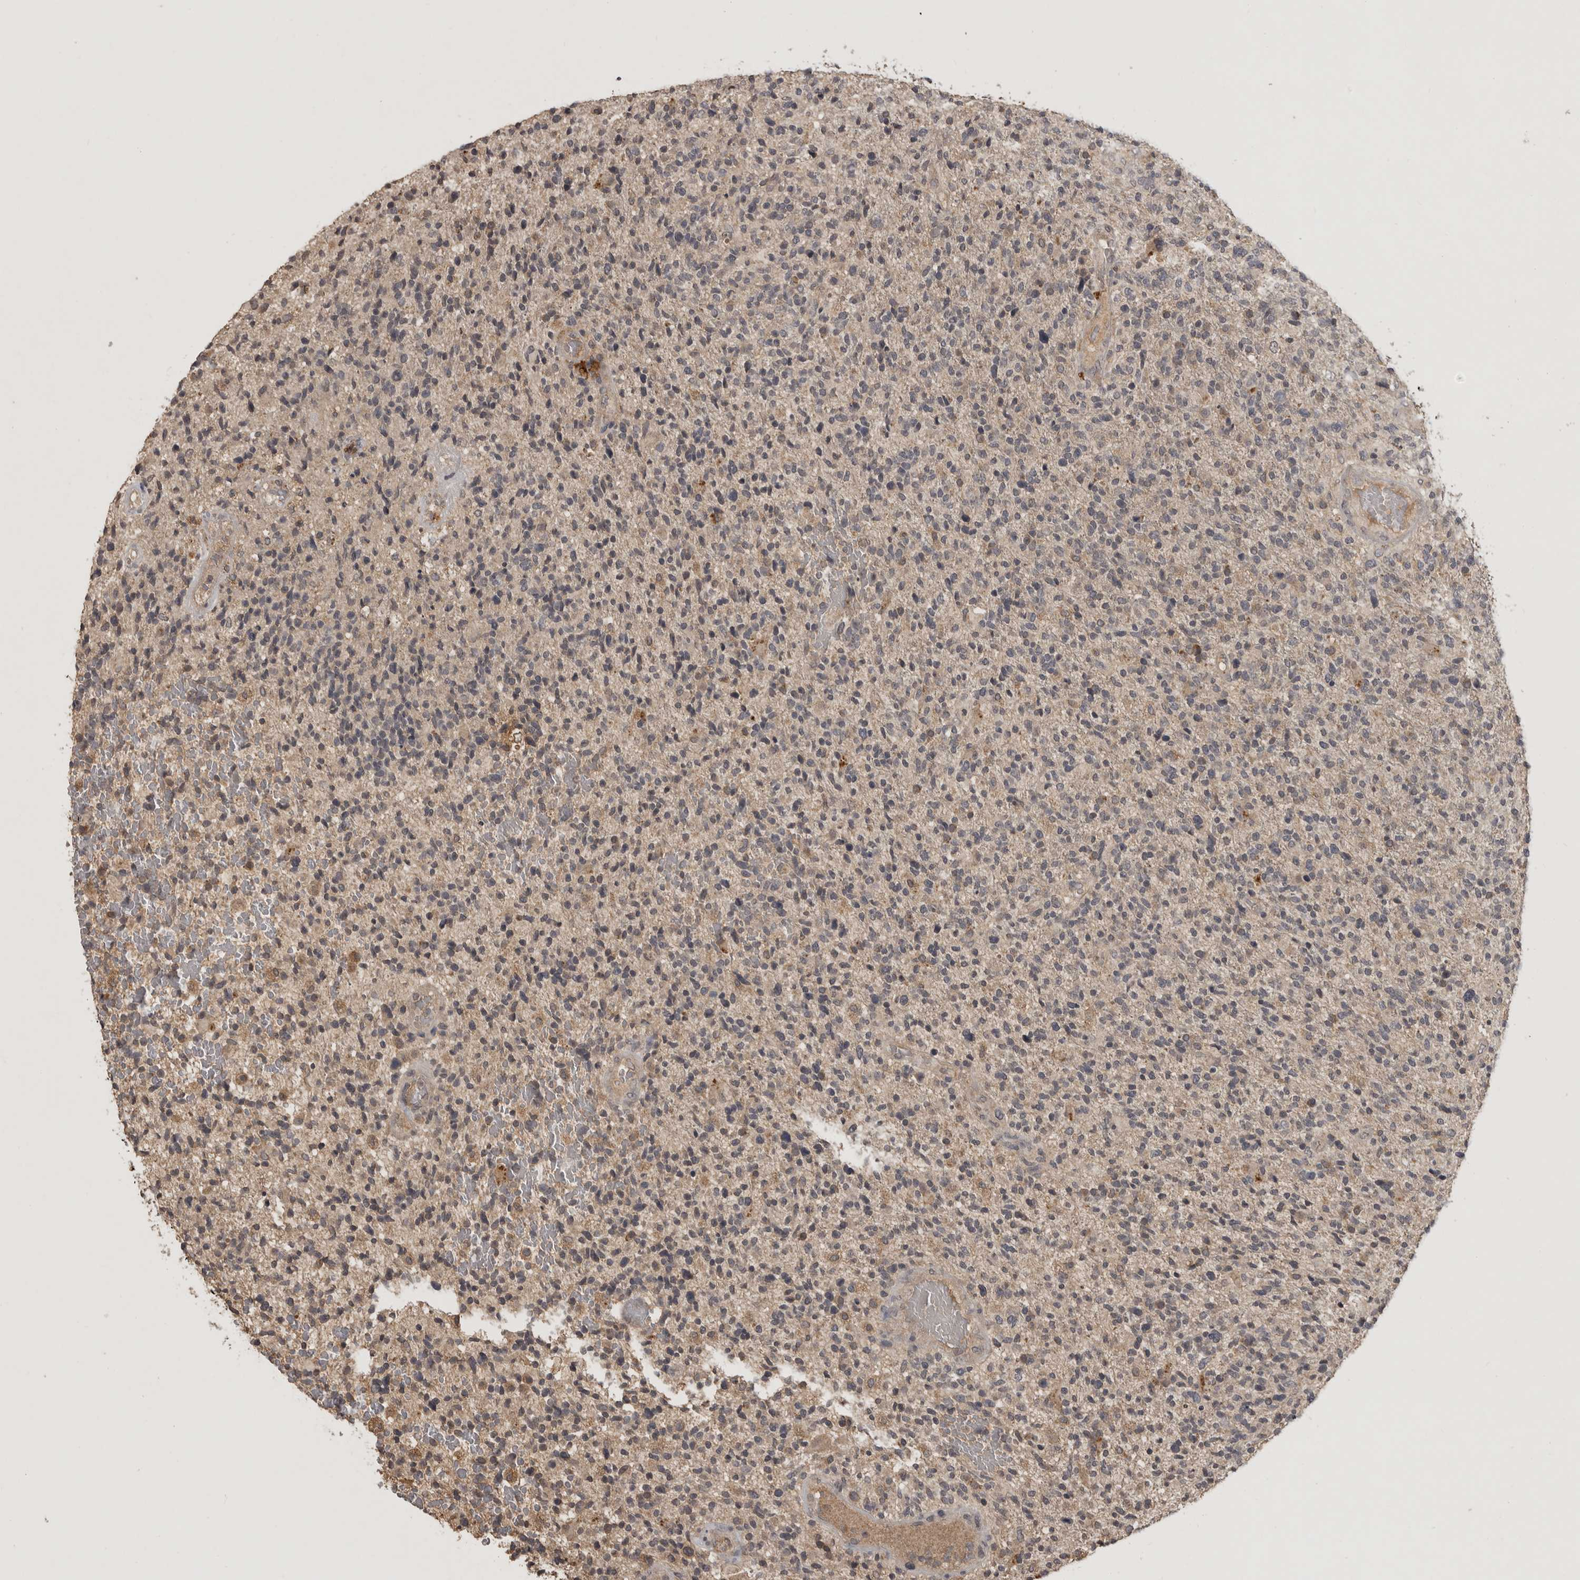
{"staining": {"intensity": "weak", "quantity": ">75%", "location": "cytoplasmic/membranous"}, "tissue": "glioma", "cell_type": "Tumor cells", "image_type": "cancer", "snomed": [{"axis": "morphology", "description": "Glioma, malignant, High grade"}, {"axis": "topography", "description": "Brain"}], "caption": "Immunohistochemistry (IHC) image of neoplastic tissue: human malignant high-grade glioma stained using IHC demonstrates low levels of weak protein expression localized specifically in the cytoplasmic/membranous of tumor cells, appearing as a cytoplasmic/membranous brown color.", "gene": "ADAMTS4", "patient": {"sex": "male", "age": 72}}